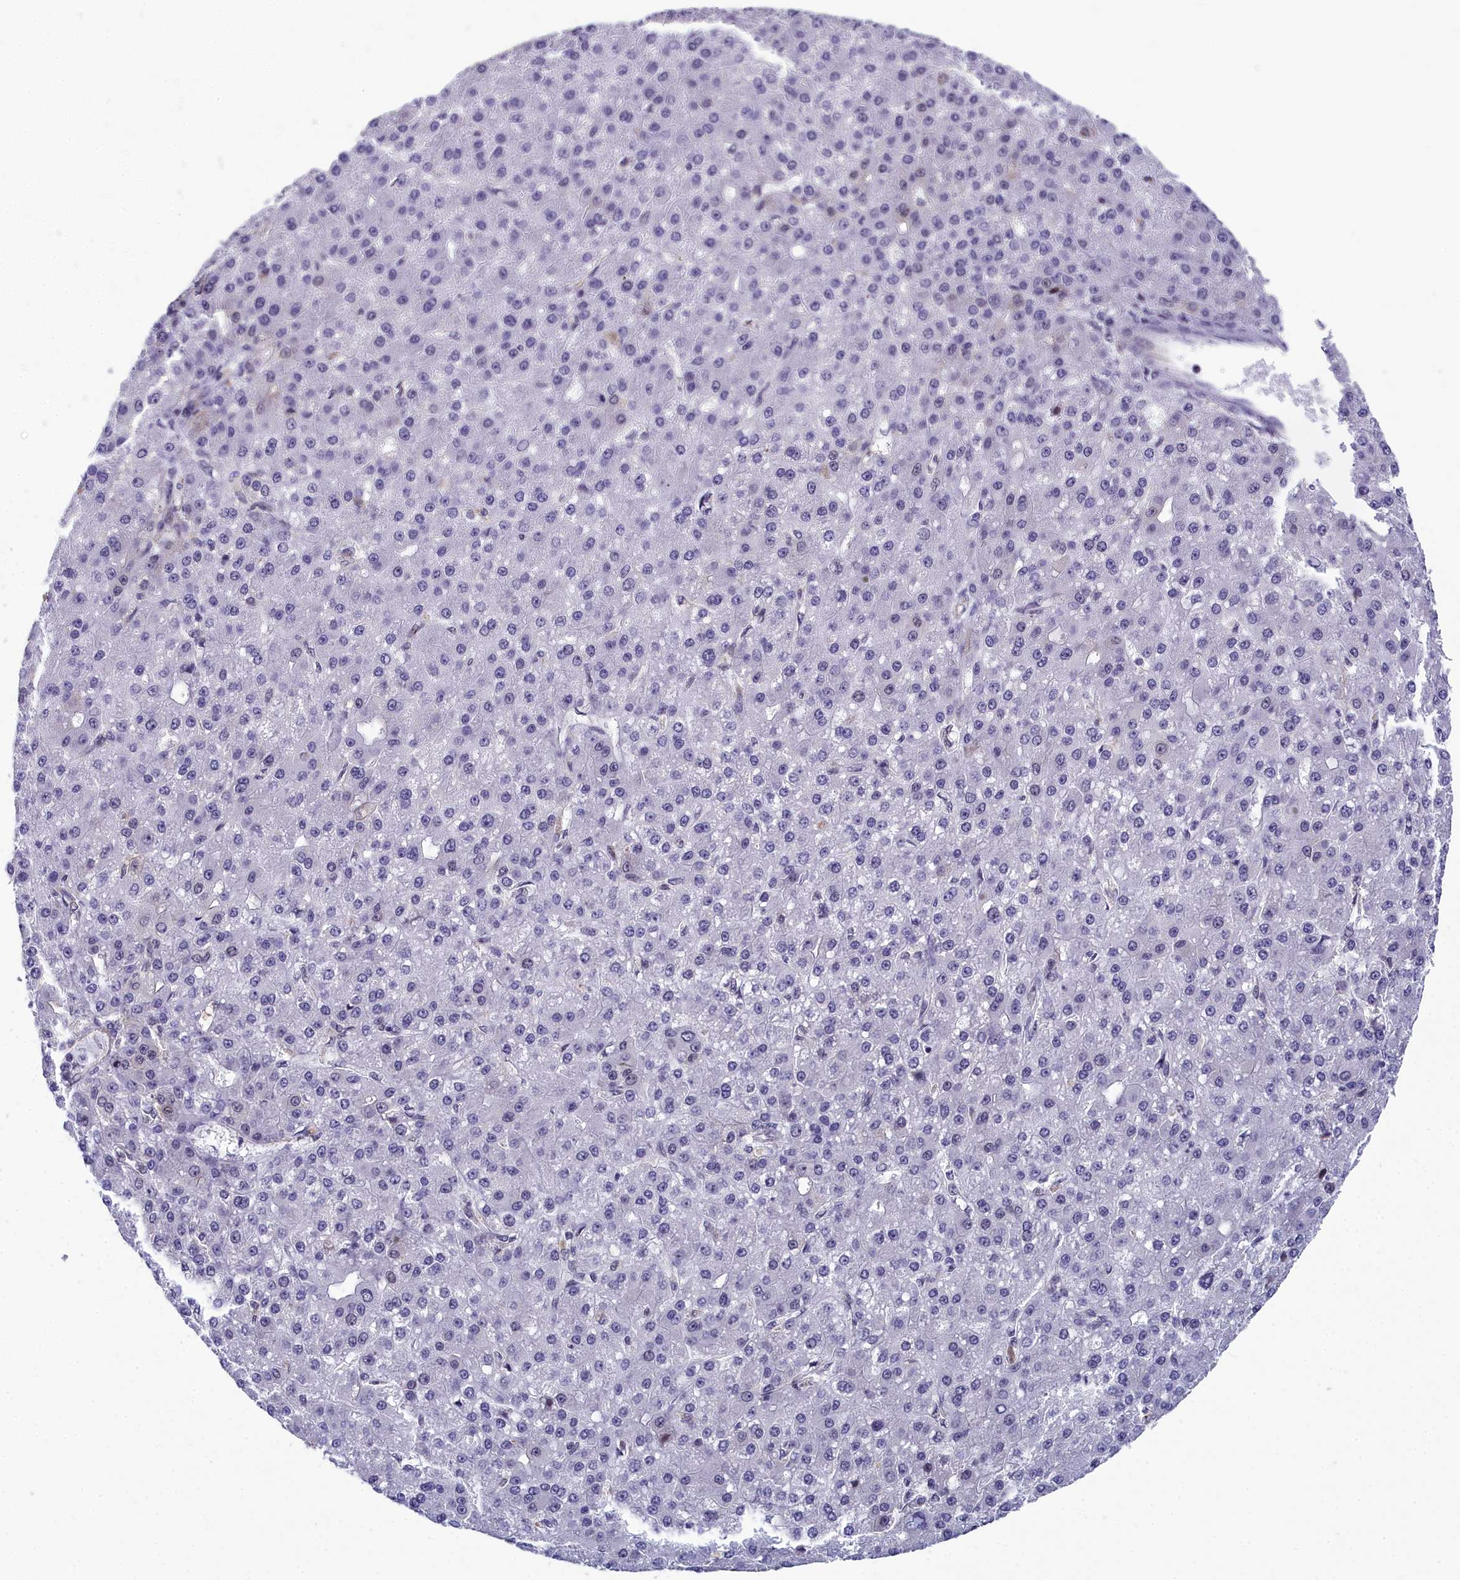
{"staining": {"intensity": "negative", "quantity": "none", "location": "none"}, "tissue": "liver cancer", "cell_type": "Tumor cells", "image_type": "cancer", "snomed": [{"axis": "morphology", "description": "Carcinoma, Hepatocellular, NOS"}, {"axis": "topography", "description": "Liver"}], "caption": "This is a photomicrograph of IHC staining of liver cancer (hepatocellular carcinoma), which shows no expression in tumor cells.", "gene": "CCDC97", "patient": {"sex": "male", "age": 67}}